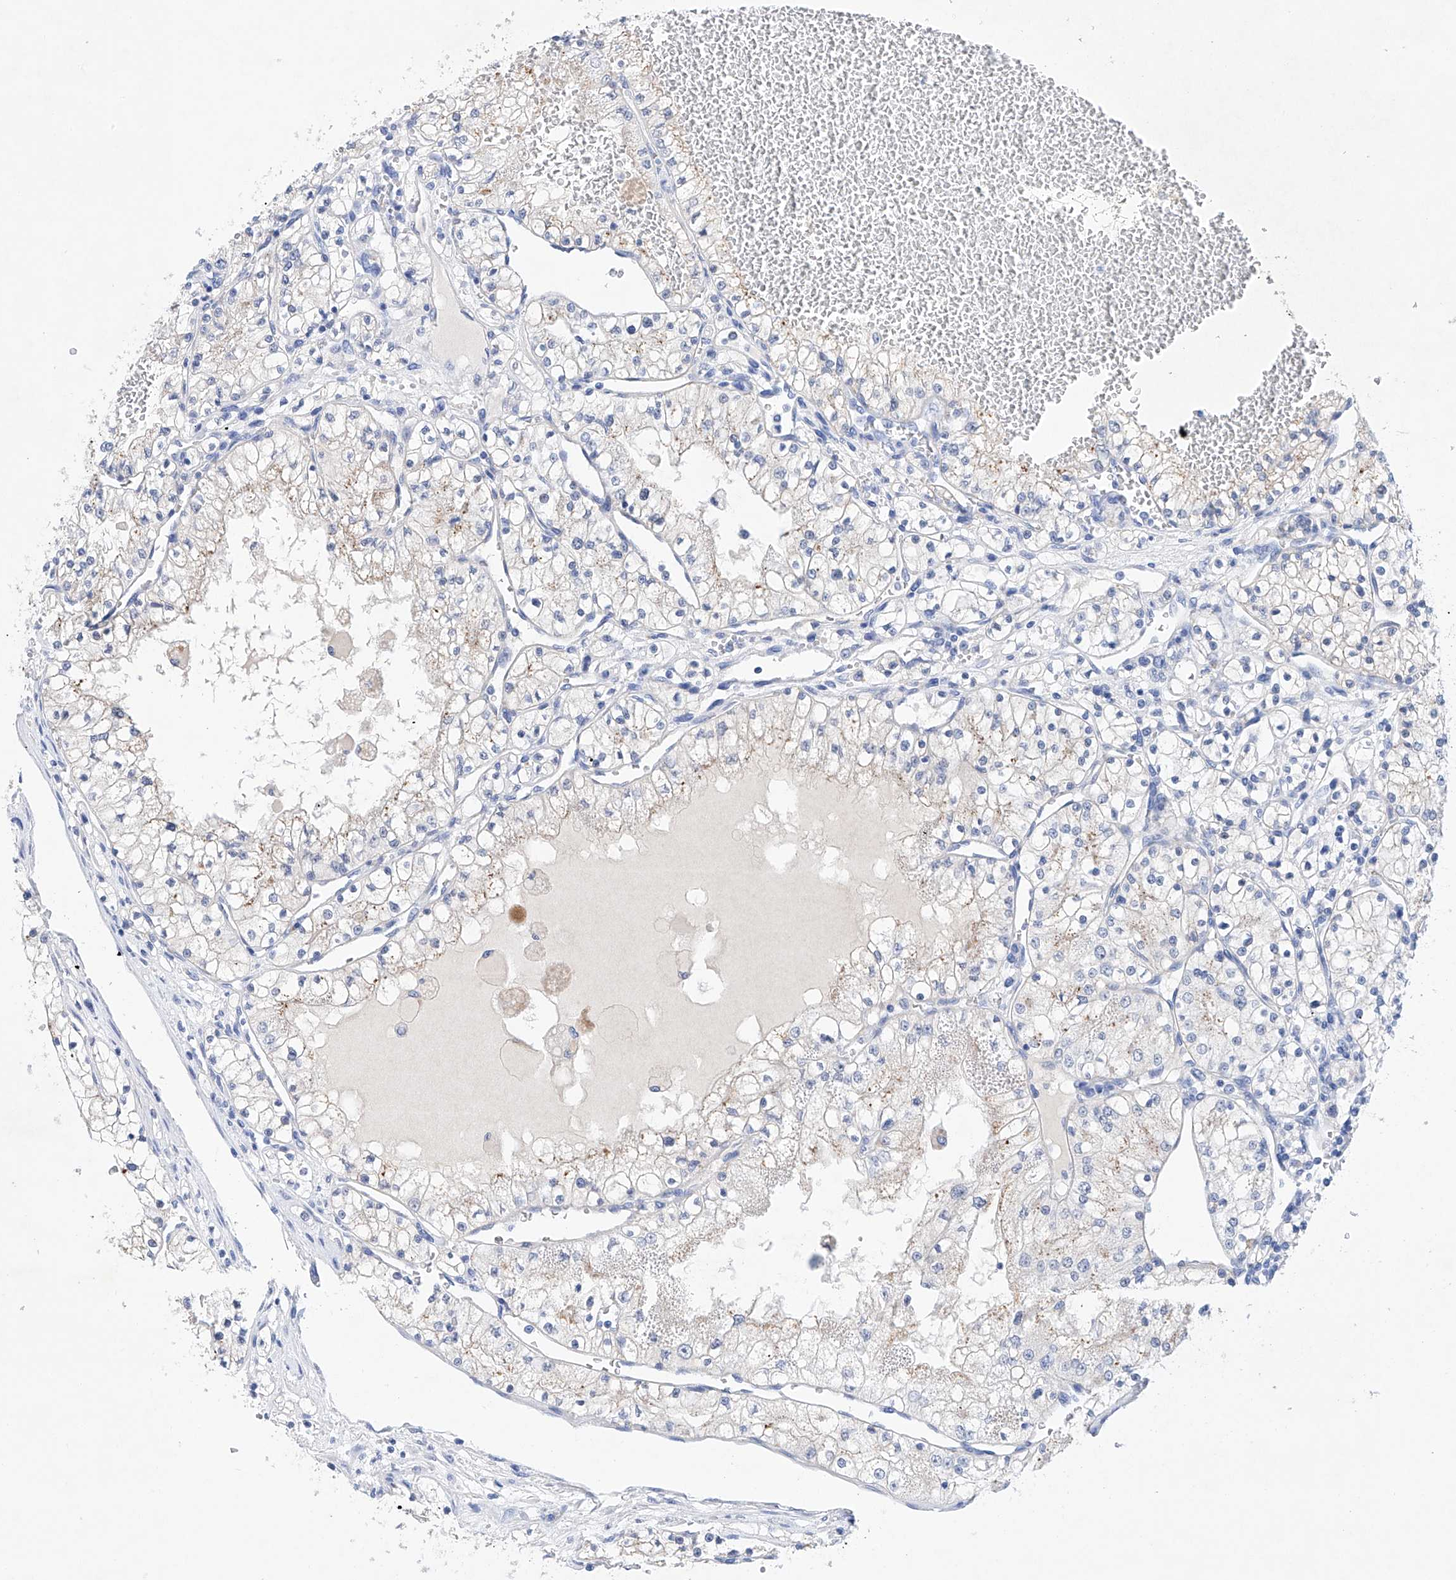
{"staining": {"intensity": "negative", "quantity": "none", "location": "none"}, "tissue": "renal cancer", "cell_type": "Tumor cells", "image_type": "cancer", "snomed": [{"axis": "morphology", "description": "Normal tissue, NOS"}, {"axis": "morphology", "description": "Adenocarcinoma, NOS"}, {"axis": "topography", "description": "Kidney"}], "caption": "DAB (3,3'-diaminobenzidine) immunohistochemical staining of renal adenocarcinoma demonstrates no significant positivity in tumor cells. (DAB immunohistochemistry visualized using brightfield microscopy, high magnification).", "gene": "LURAP1", "patient": {"sex": "male", "age": 68}}